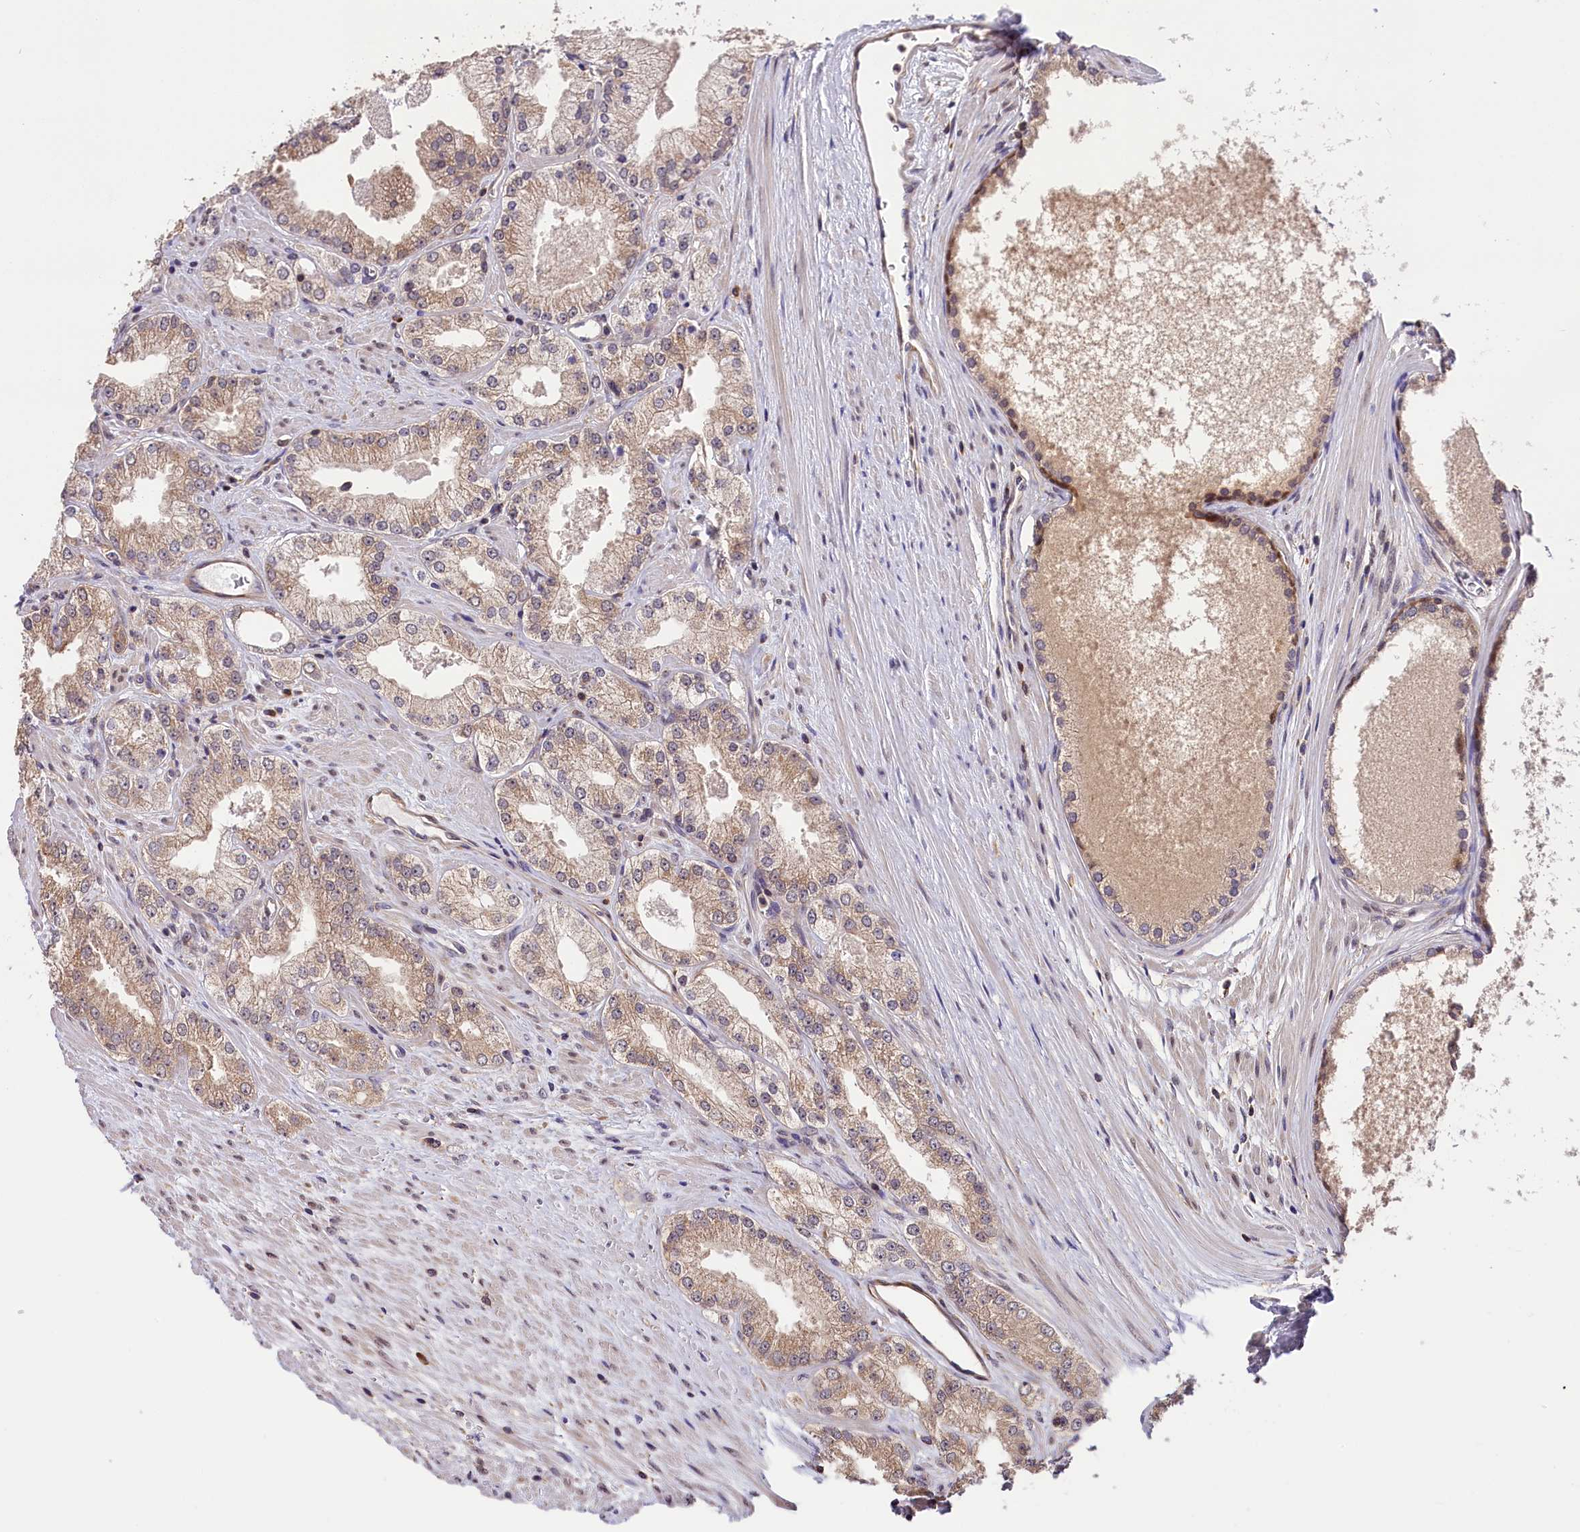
{"staining": {"intensity": "weak", "quantity": ">75%", "location": "cytoplasmic/membranous"}, "tissue": "prostate cancer", "cell_type": "Tumor cells", "image_type": "cancer", "snomed": [{"axis": "morphology", "description": "Adenocarcinoma, Low grade"}, {"axis": "topography", "description": "Prostate"}], "caption": "DAB (3,3'-diaminobenzidine) immunohistochemical staining of prostate cancer (adenocarcinoma (low-grade)) displays weak cytoplasmic/membranous protein expression in about >75% of tumor cells.", "gene": "CHORDC1", "patient": {"sex": "male", "age": 69}}